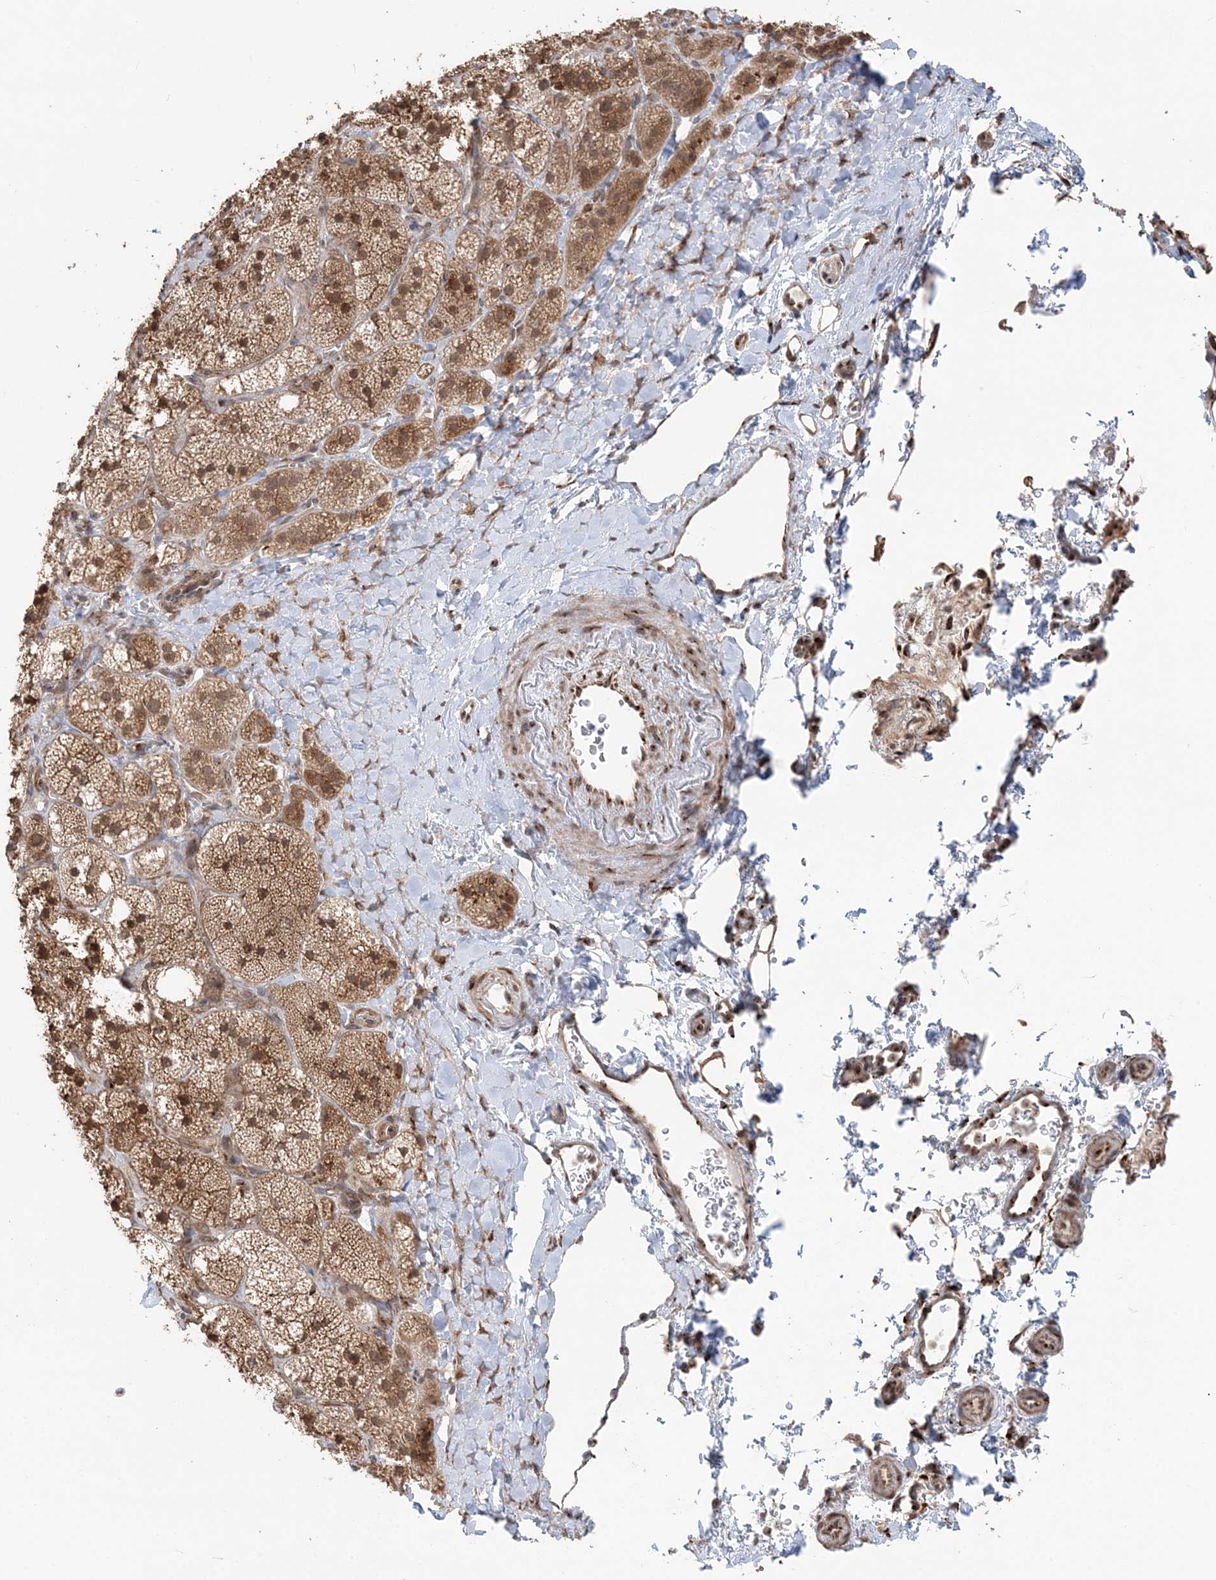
{"staining": {"intensity": "strong", "quantity": ">75%", "location": "cytoplasmic/membranous"}, "tissue": "adrenal gland", "cell_type": "Glandular cells", "image_type": "normal", "snomed": [{"axis": "morphology", "description": "Normal tissue, NOS"}, {"axis": "topography", "description": "Adrenal gland"}], "caption": "Adrenal gland was stained to show a protein in brown. There is high levels of strong cytoplasmic/membranous staining in about >75% of glandular cells. (brown staining indicates protein expression, while blue staining denotes nuclei).", "gene": "TMED10", "patient": {"sex": "male", "age": 61}}